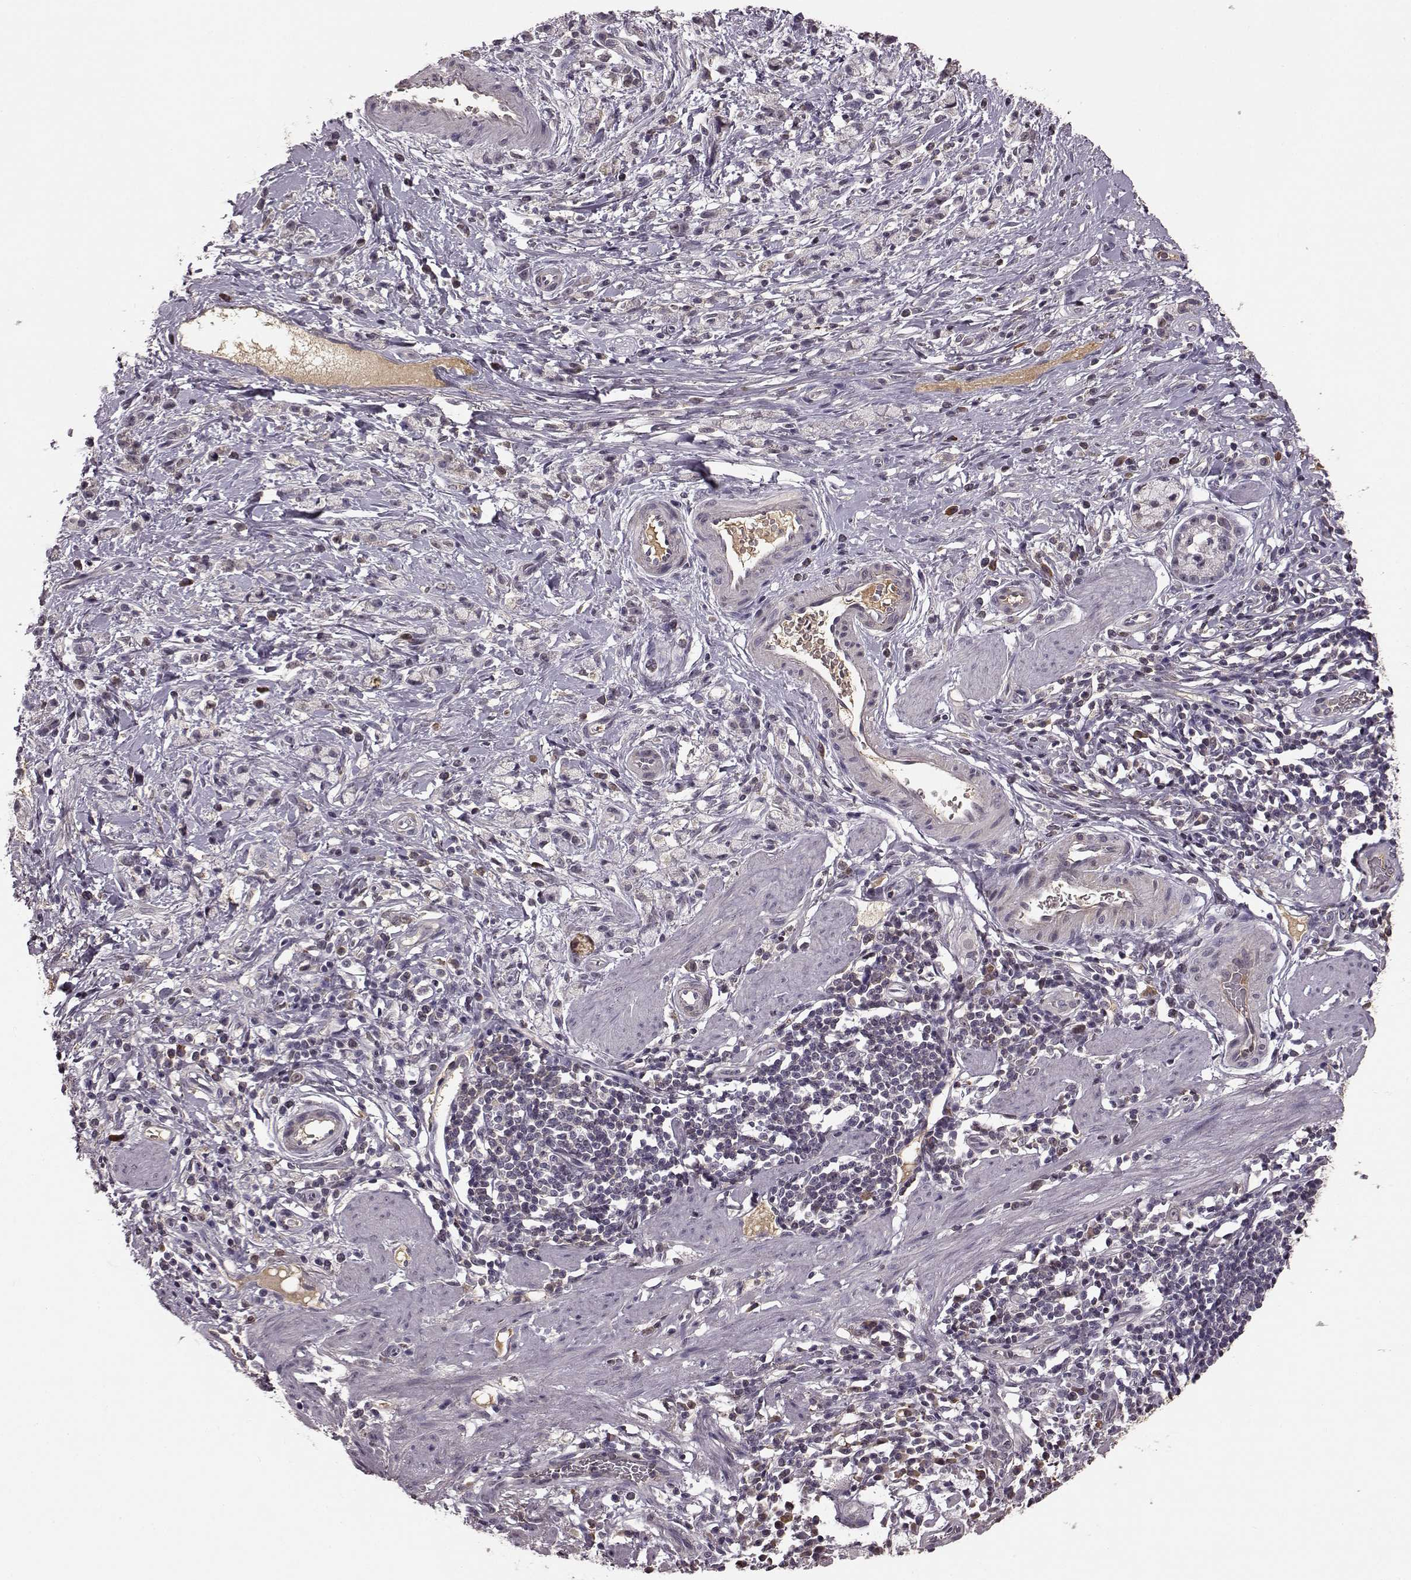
{"staining": {"intensity": "negative", "quantity": "none", "location": "none"}, "tissue": "stomach cancer", "cell_type": "Tumor cells", "image_type": "cancer", "snomed": [{"axis": "morphology", "description": "Adenocarcinoma, NOS"}, {"axis": "topography", "description": "Stomach"}], "caption": "The photomicrograph exhibits no significant positivity in tumor cells of stomach cancer.", "gene": "NRL", "patient": {"sex": "male", "age": 58}}